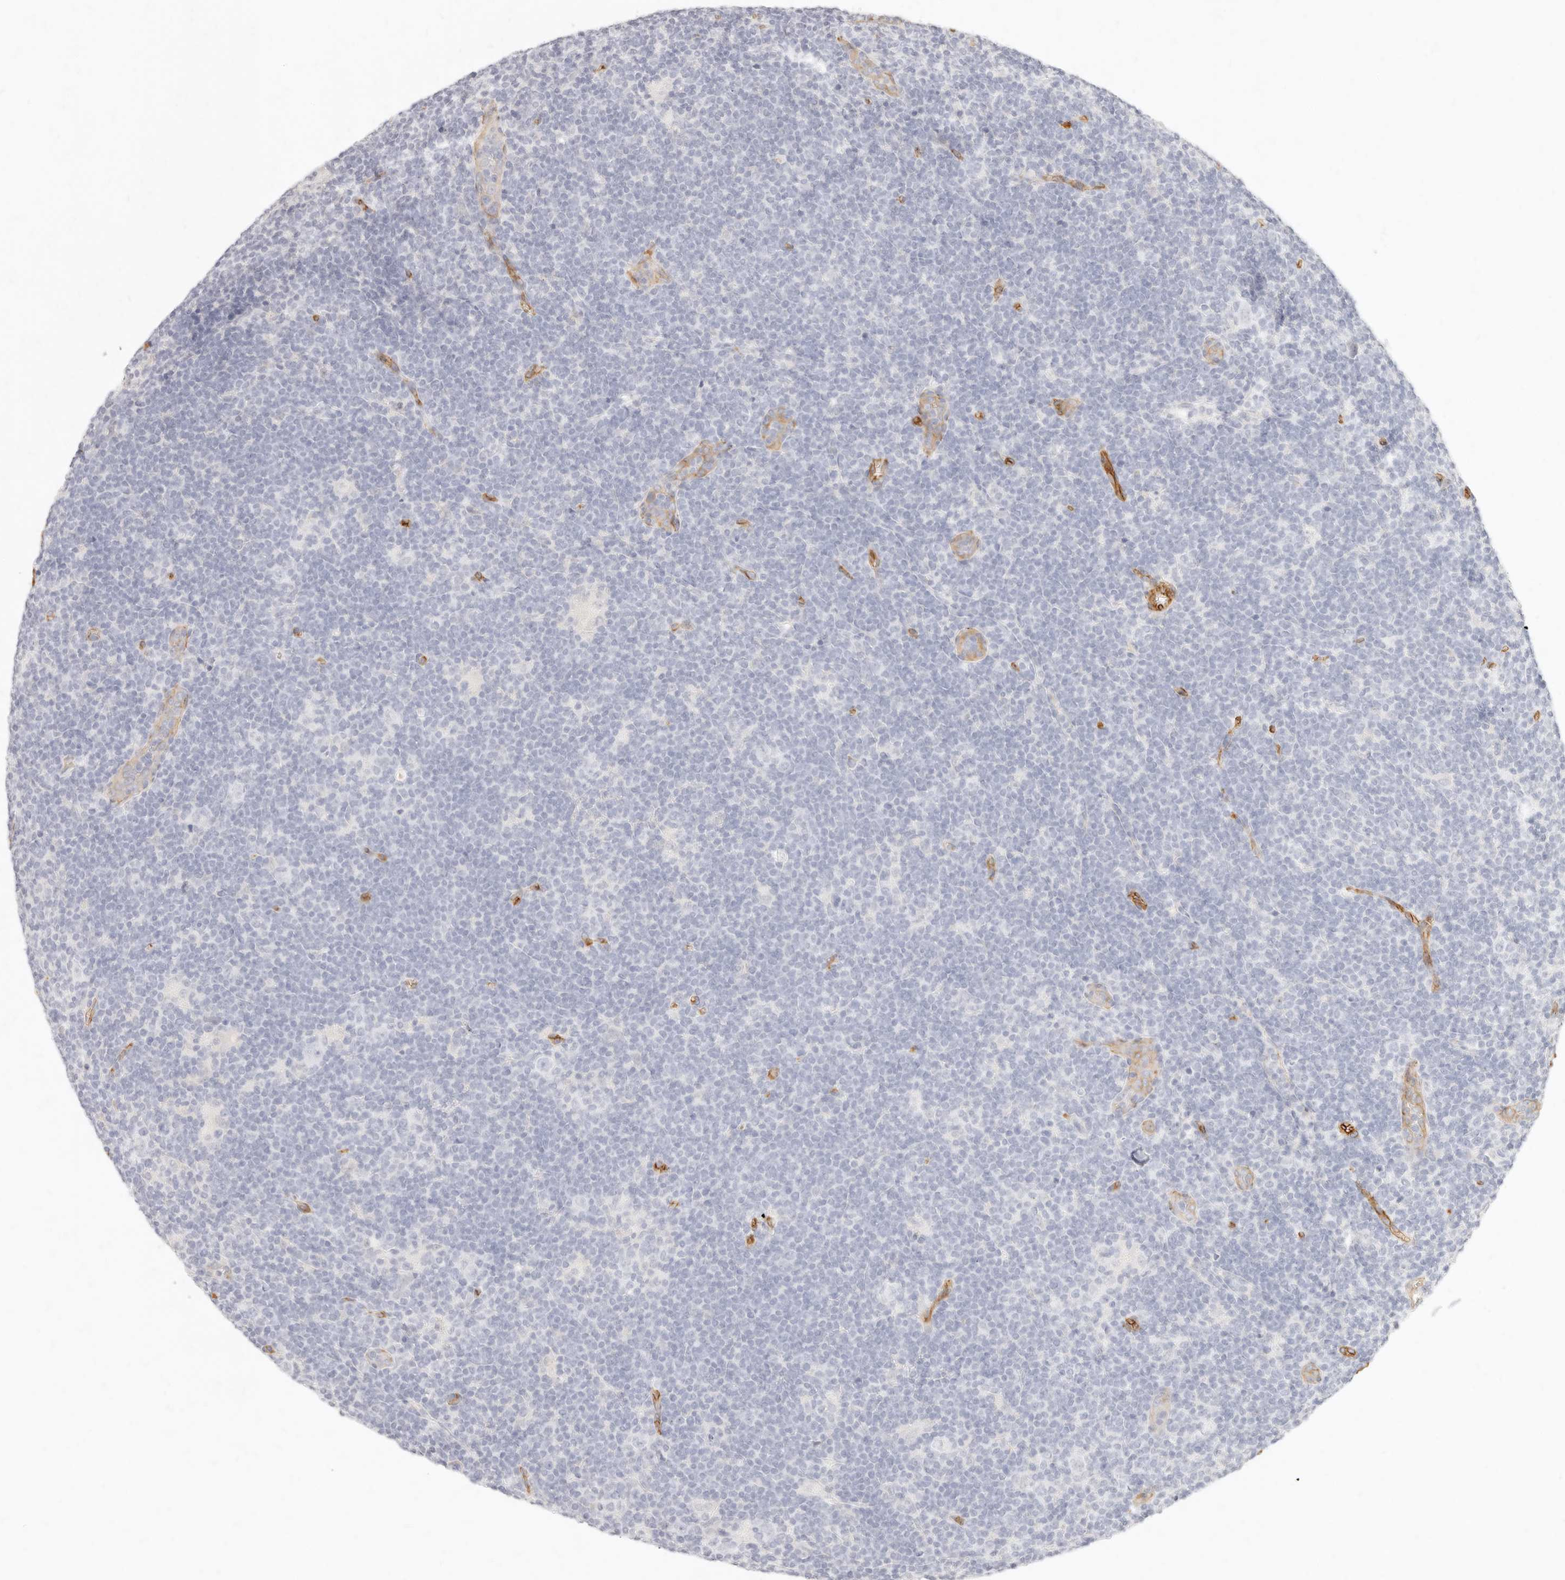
{"staining": {"intensity": "negative", "quantity": "none", "location": "none"}, "tissue": "lymphoma", "cell_type": "Tumor cells", "image_type": "cancer", "snomed": [{"axis": "morphology", "description": "Hodgkin's disease, NOS"}, {"axis": "topography", "description": "Lymph node"}], "caption": "Immunohistochemical staining of Hodgkin's disease exhibits no significant staining in tumor cells.", "gene": "NUS1", "patient": {"sex": "female", "age": 57}}